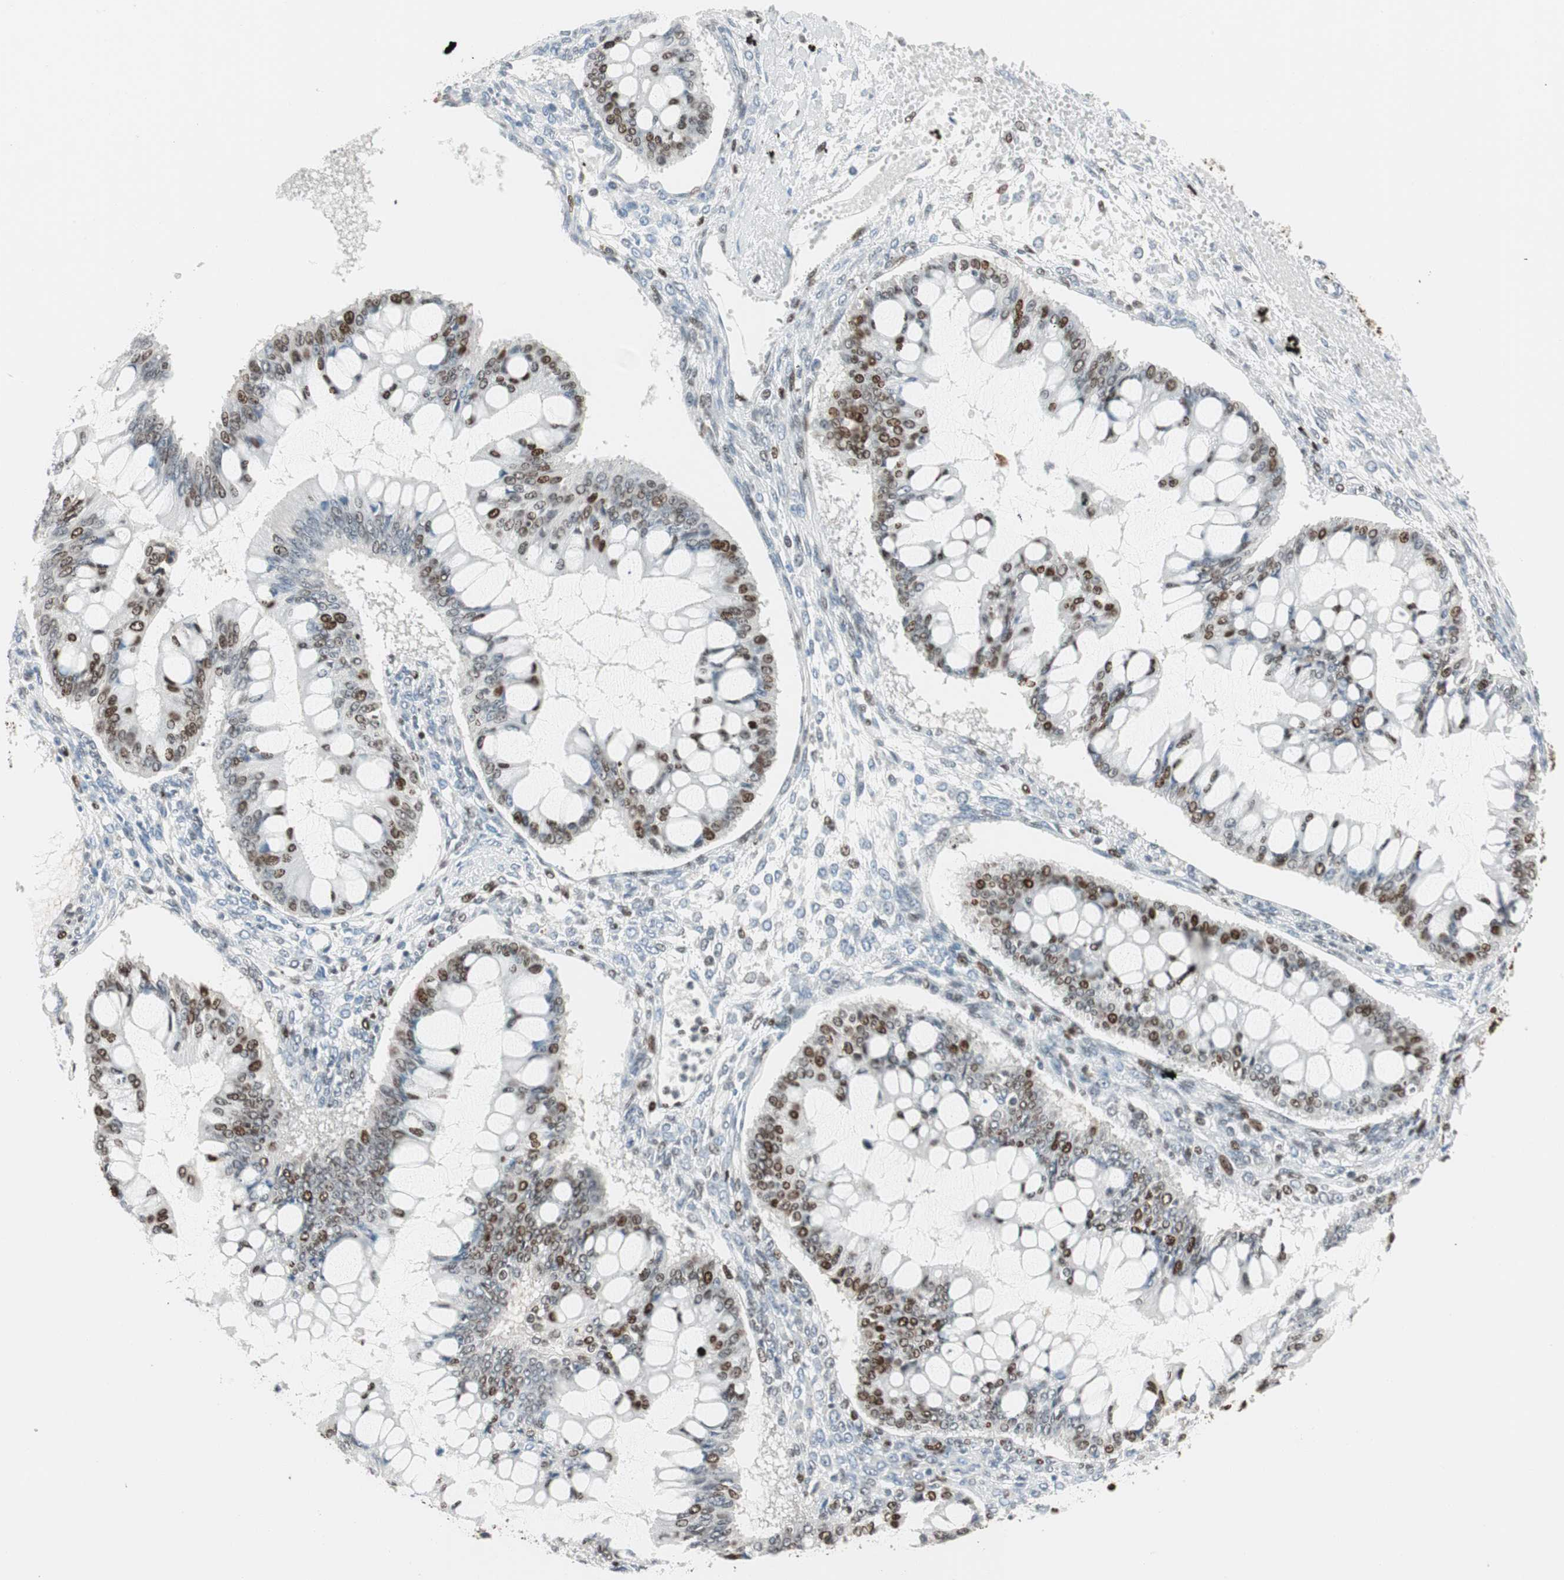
{"staining": {"intensity": "moderate", "quantity": "25%-75%", "location": "nuclear"}, "tissue": "ovarian cancer", "cell_type": "Tumor cells", "image_type": "cancer", "snomed": [{"axis": "morphology", "description": "Cystadenocarcinoma, mucinous, NOS"}, {"axis": "topography", "description": "Ovary"}], "caption": "Brown immunohistochemical staining in human ovarian cancer reveals moderate nuclear positivity in approximately 25%-75% of tumor cells. Using DAB (brown) and hematoxylin (blue) stains, captured at high magnification using brightfield microscopy.", "gene": "EZH2", "patient": {"sex": "female", "age": 73}}